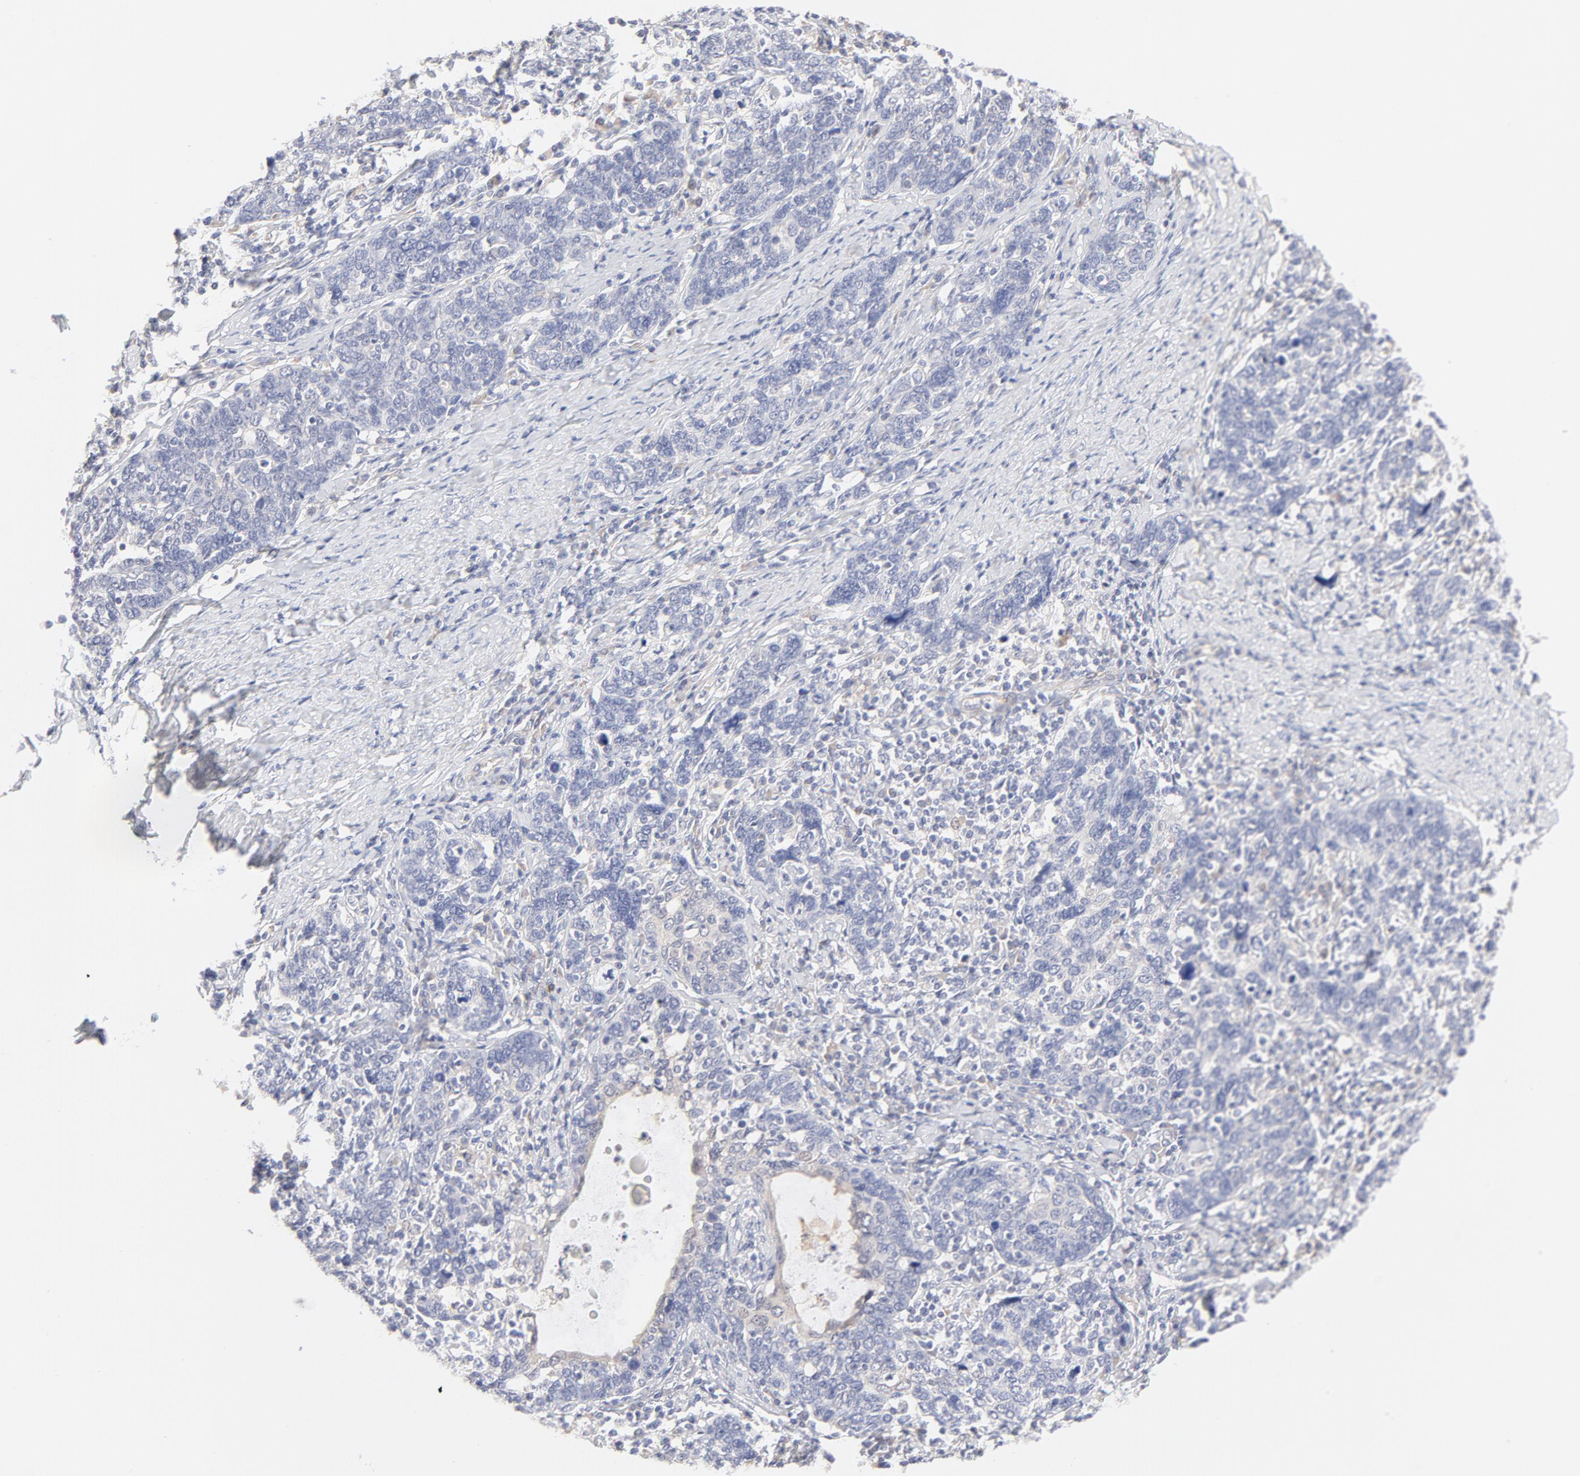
{"staining": {"intensity": "negative", "quantity": "none", "location": "none"}, "tissue": "cervical cancer", "cell_type": "Tumor cells", "image_type": "cancer", "snomed": [{"axis": "morphology", "description": "Squamous cell carcinoma, NOS"}, {"axis": "topography", "description": "Cervix"}], "caption": "IHC photomicrograph of neoplastic tissue: cervical squamous cell carcinoma stained with DAB (3,3'-diaminobenzidine) shows no significant protein expression in tumor cells.", "gene": "NKX2-2", "patient": {"sex": "female", "age": 41}}